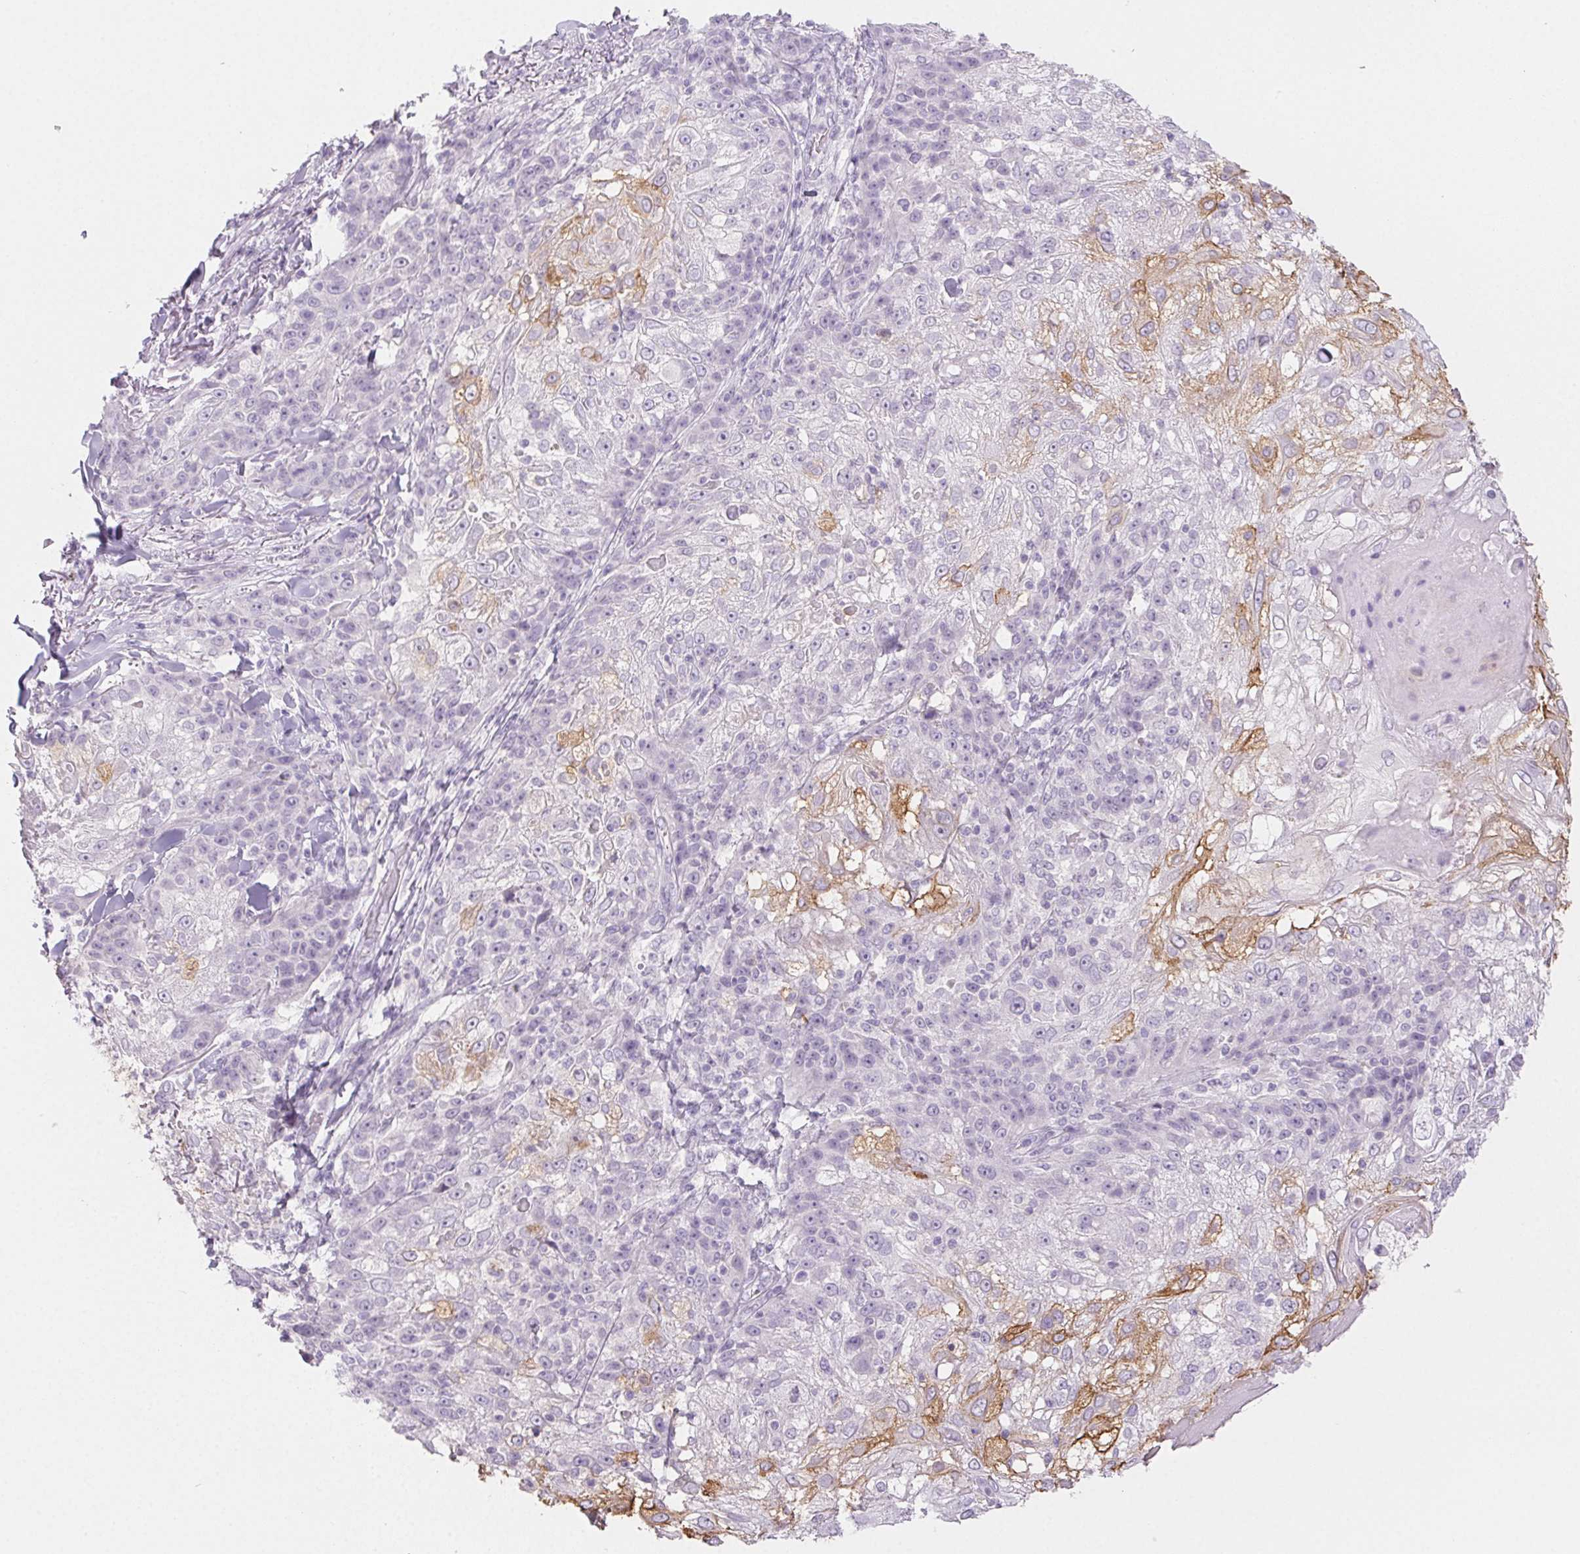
{"staining": {"intensity": "weak", "quantity": "<25%", "location": "cytoplasmic/membranous"}, "tissue": "skin cancer", "cell_type": "Tumor cells", "image_type": "cancer", "snomed": [{"axis": "morphology", "description": "Normal tissue, NOS"}, {"axis": "morphology", "description": "Squamous cell carcinoma, NOS"}, {"axis": "topography", "description": "Skin"}], "caption": "Protein analysis of squamous cell carcinoma (skin) displays no significant expression in tumor cells.", "gene": "PI3", "patient": {"sex": "female", "age": 83}}